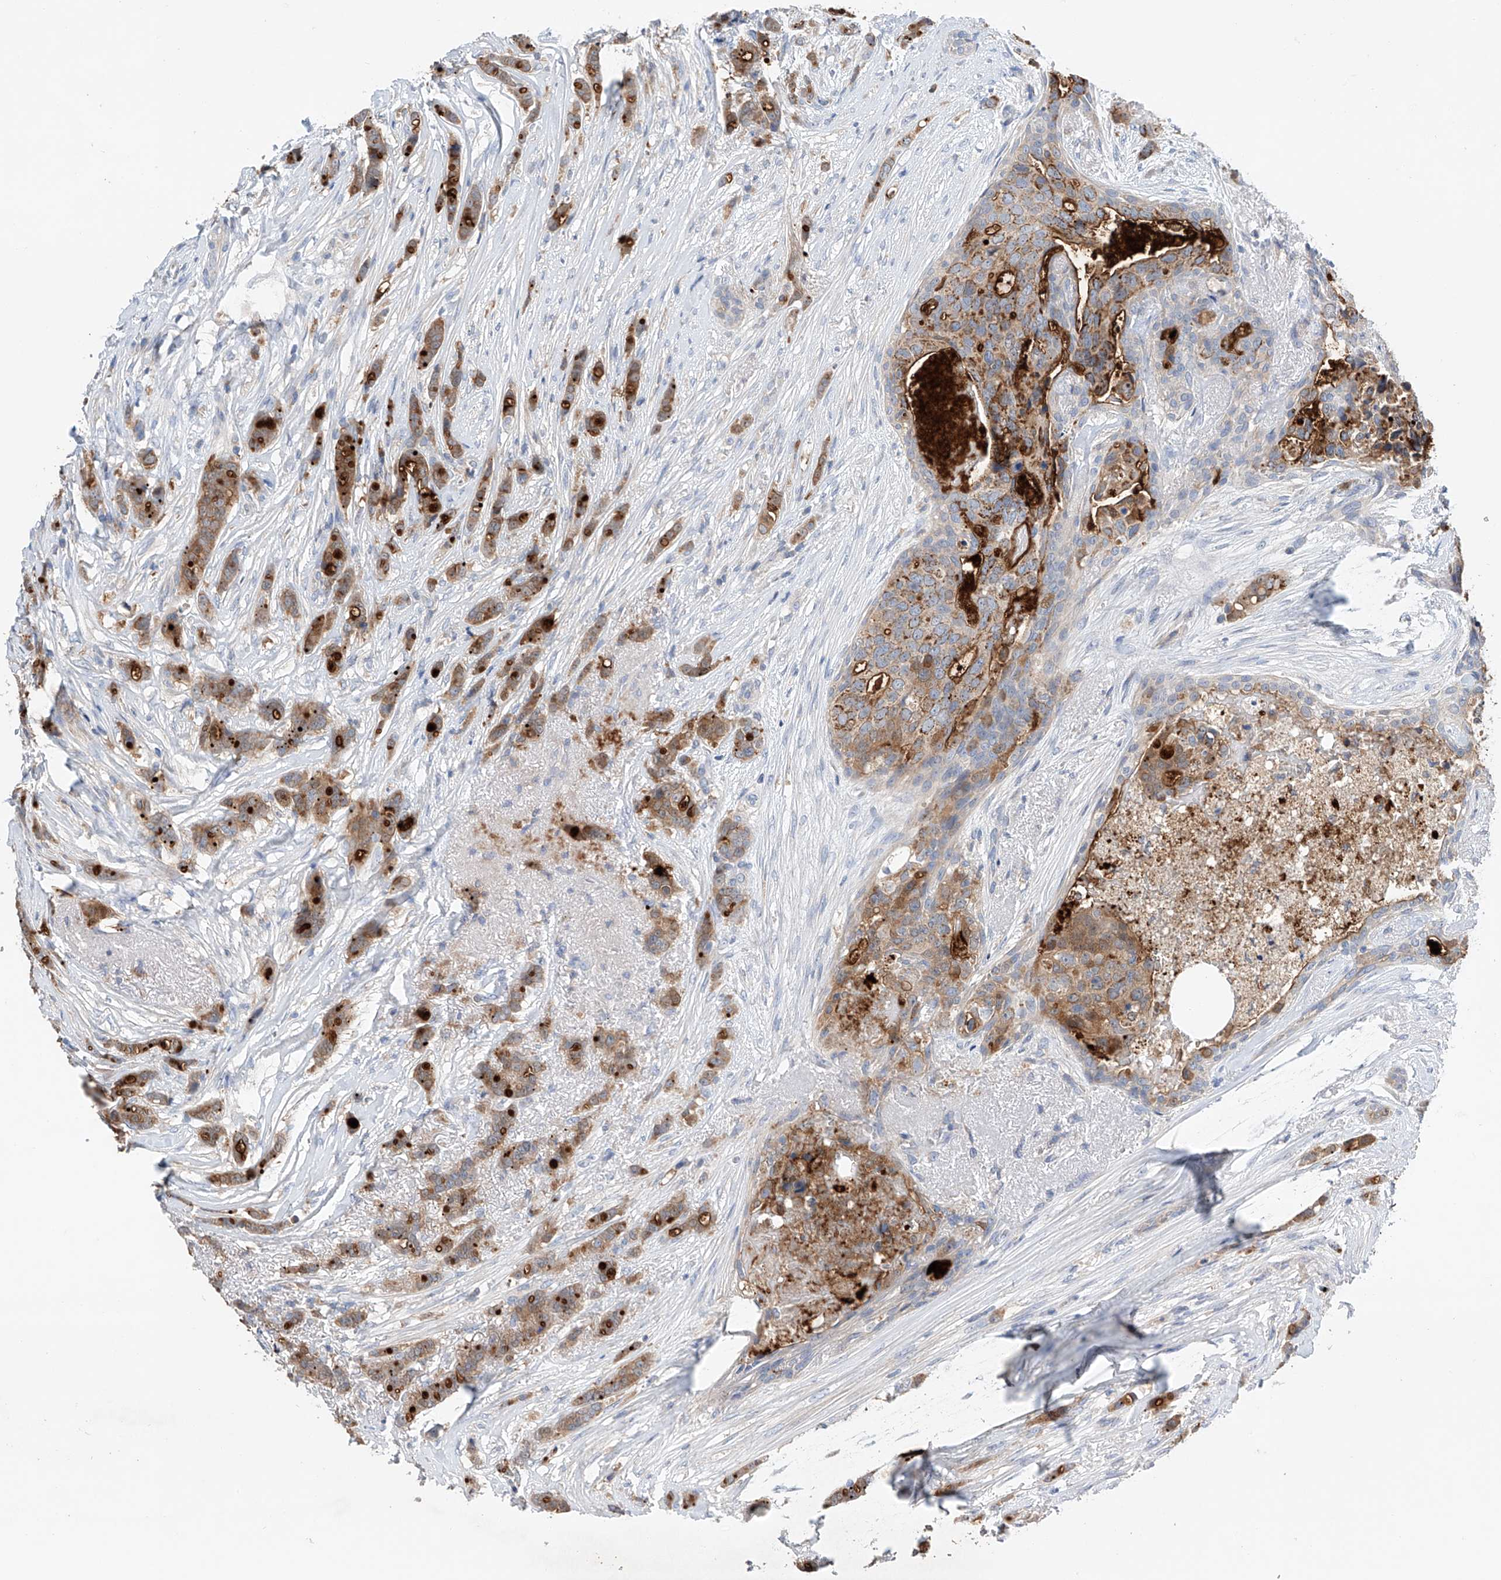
{"staining": {"intensity": "moderate", "quantity": ">75%", "location": "cytoplasmic/membranous"}, "tissue": "breast cancer", "cell_type": "Tumor cells", "image_type": "cancer", "snomed": [{"axis": "morphology", "description": "Lobular carcinoma"}, {"axis": "topography", "description": "Breast"}], "caption": "A photomicrograph of lobular carcinoma (breast) stained for a protein demonstrates moderate cytoplasmic/membranous brown staining in tumor cells.", "gene": "GPC4", "patient": {"sex": "female", "age": 51}}